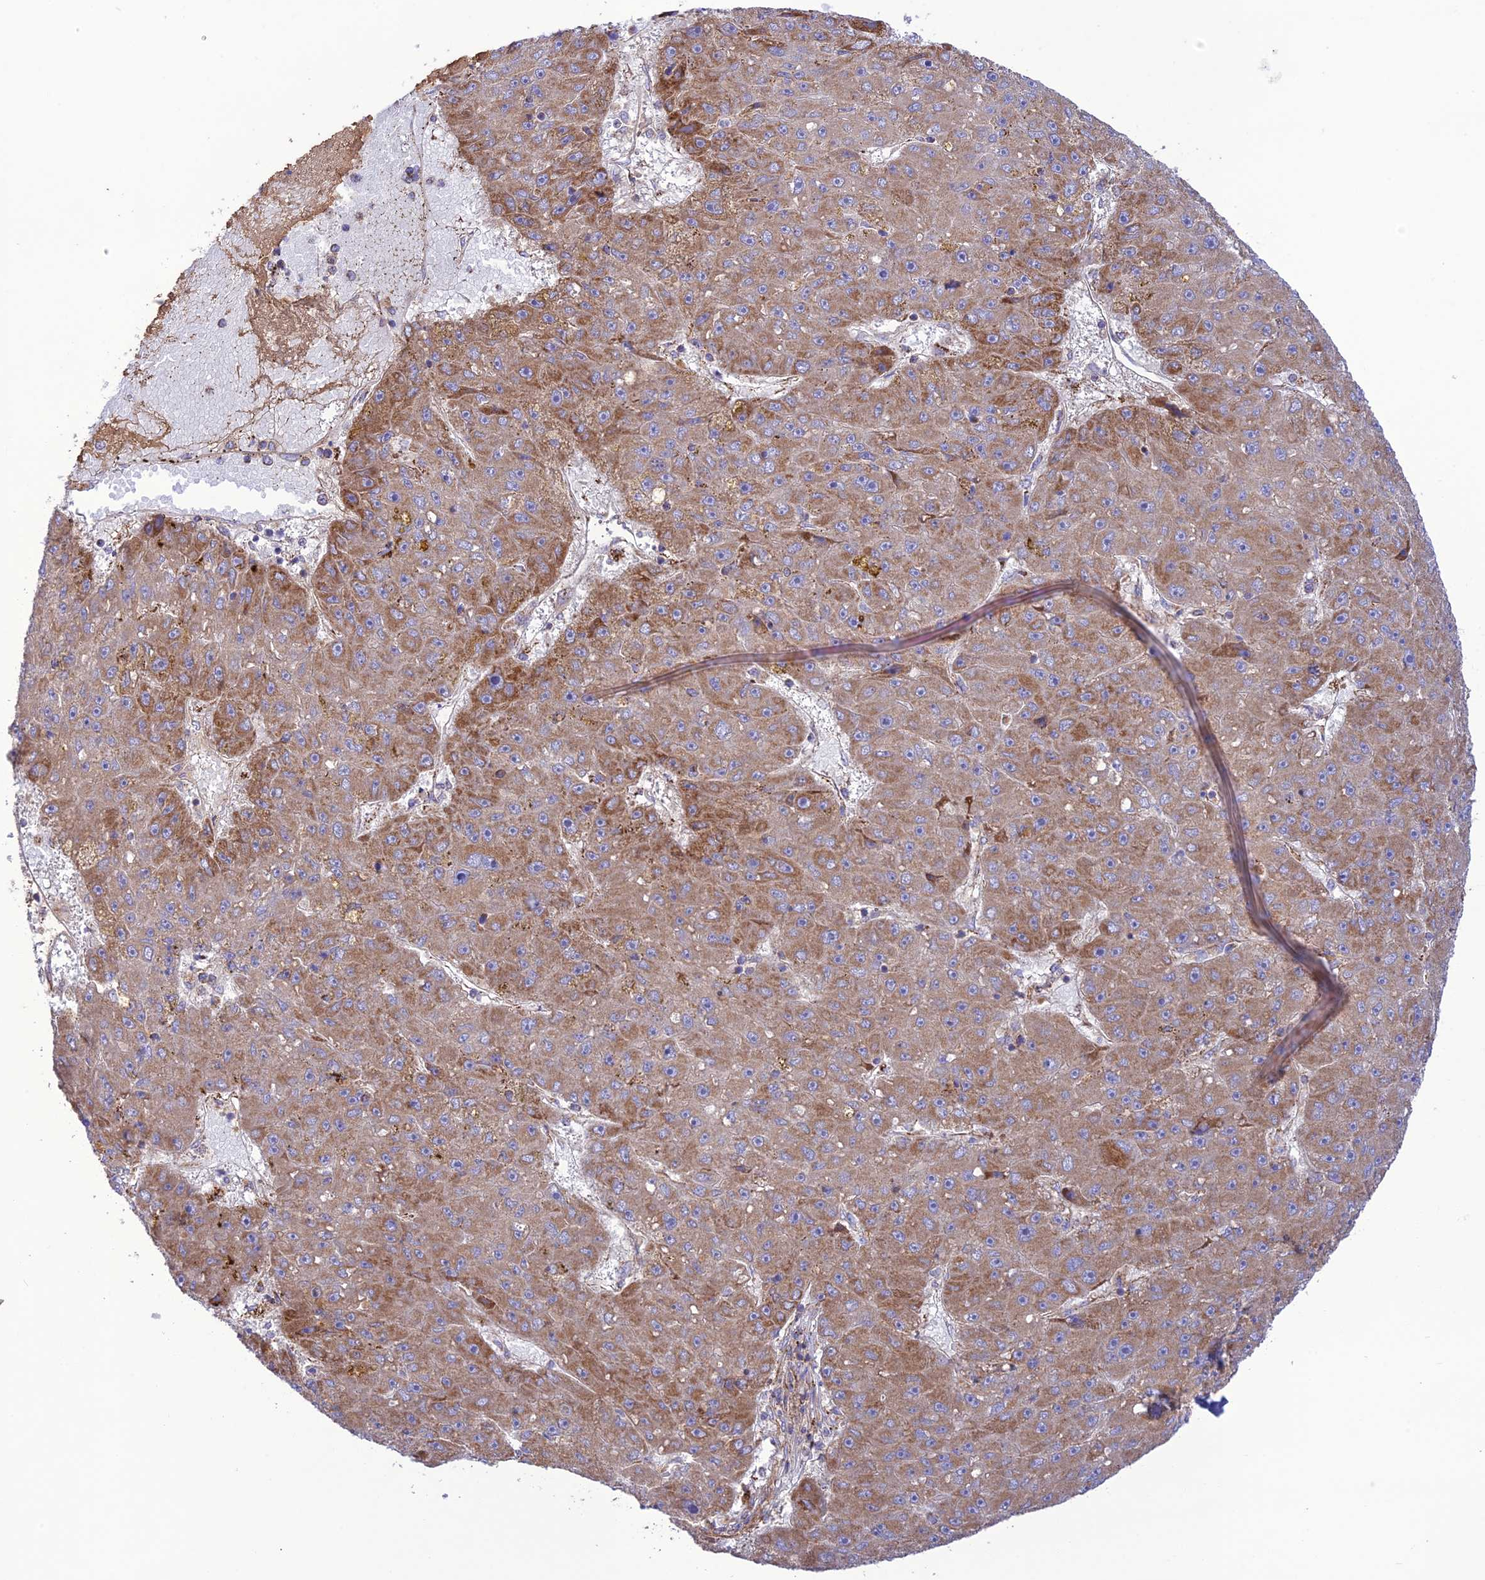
{"staining": {"intensity": "moderate", "quantity": ">75%", "location": "cytoplasmic/membranous"}, "tissue": "liver cancer", "cell_type": "Tumor cells", "image_type": "cancer", "snomed": [{"axis": "morphology", "description": "Carcinoma, Hepatocellular, NOS"}, {"axis": "topography", "description": "Liver"}], "caption": "Immunohistochemical staining of liver hepatocellular carcinoma displays medium levels of moderate cytoplasmic/membranous staining in approximately >75% of tumor cells.", "gene": "UAP1L1", "patient": {"sex": "male", "age": 67}}